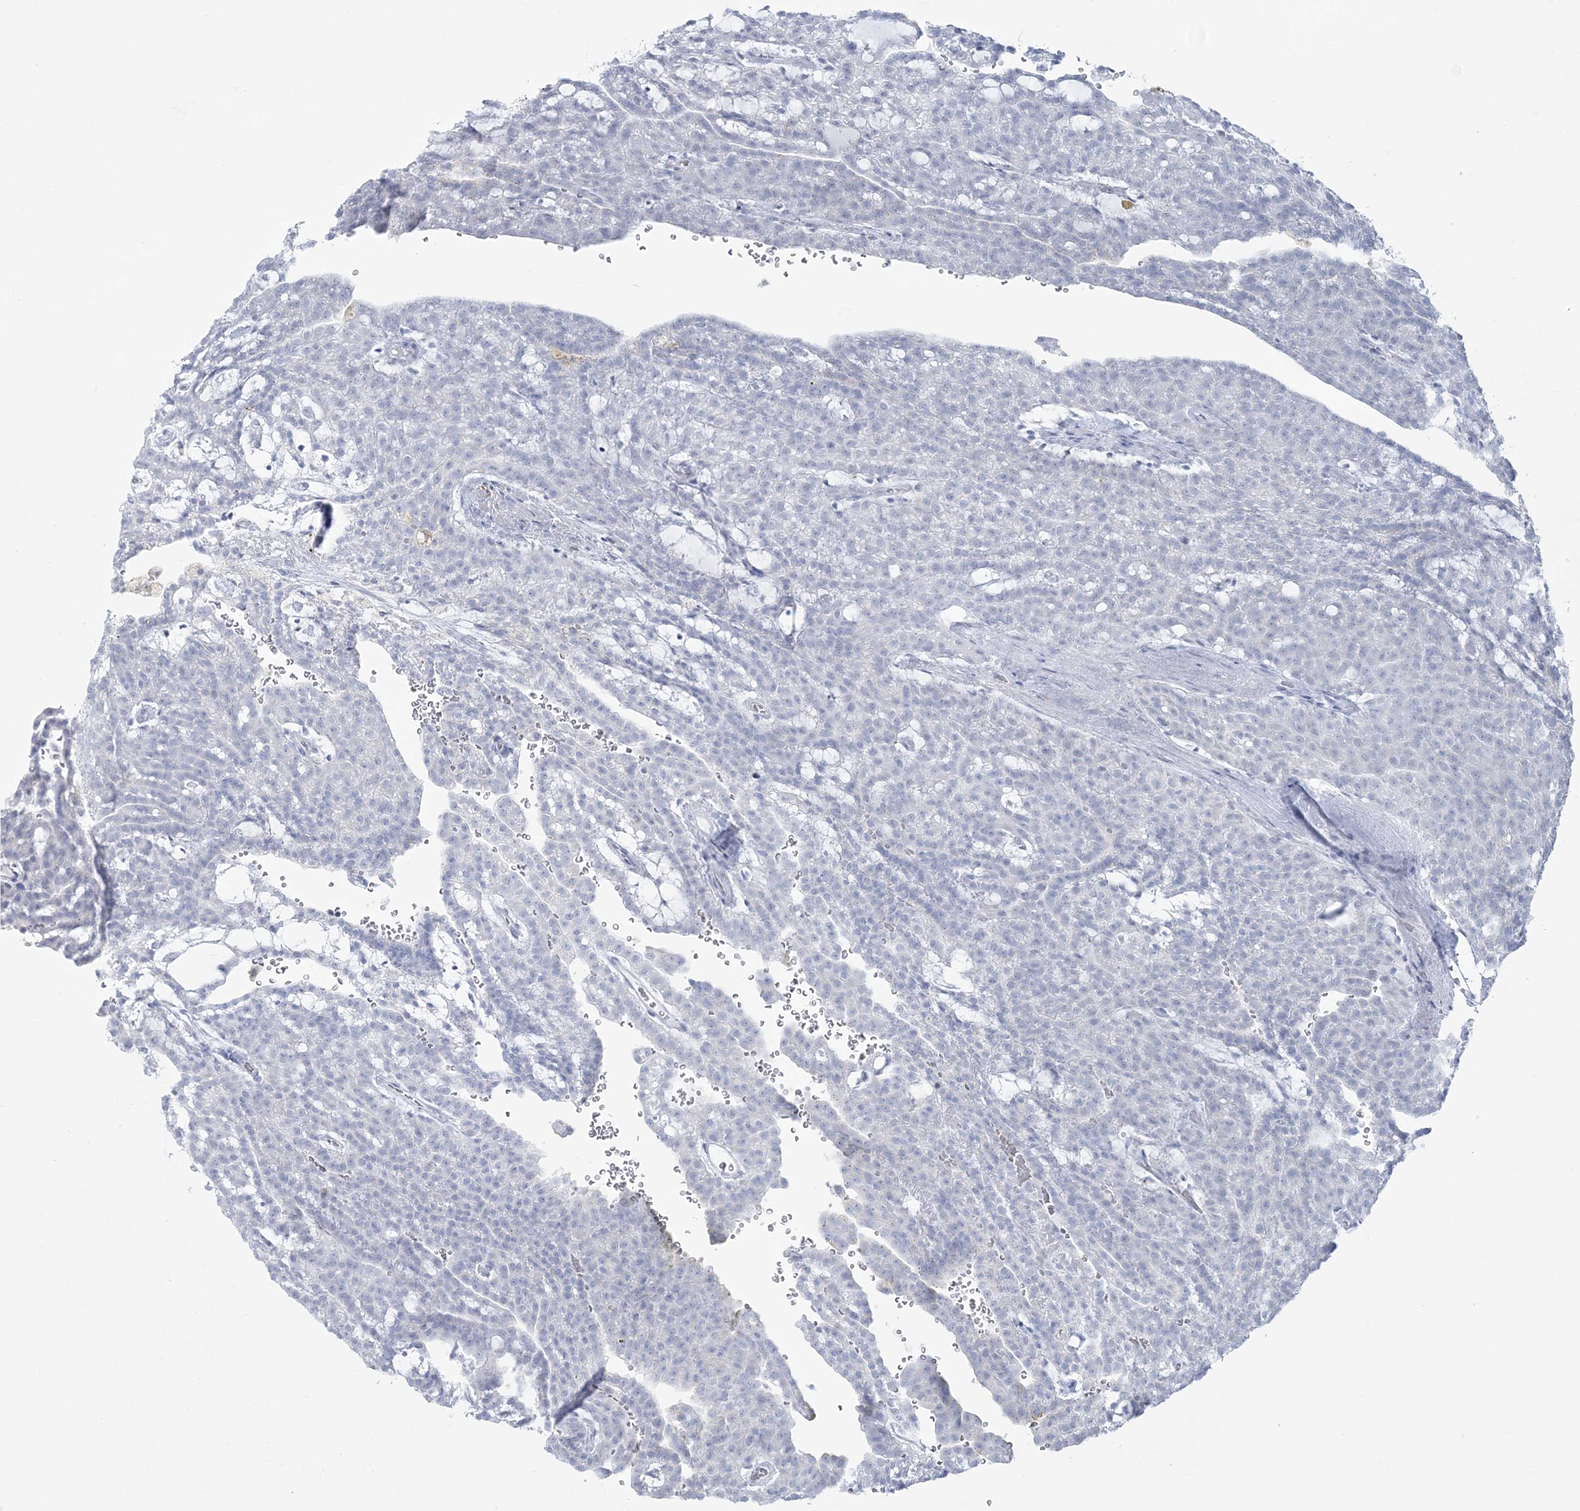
{"staining": {"intensity": "negative", "quantity": "none", "location": "none"}, "tissue": "renal cancer", "cell_type": "Tumor cells", "image_type": "cancer", "snomed": [{"axis": "morphology", "description": "Adenocarcinoma, NOS"}, {"axis": "topography", "description": "Kidney"}], "caption": "DAB (3,3'-diaminobenzidine) immunohistochemical staining of adenocarcinoma (renal) displays no significant expression in tumor cells. (DAB immunohistochemistry visualized using brightfield microscopy, high magnification).", "gene": "ZNF843", "patient": {"sex": "male", "age": 63}}